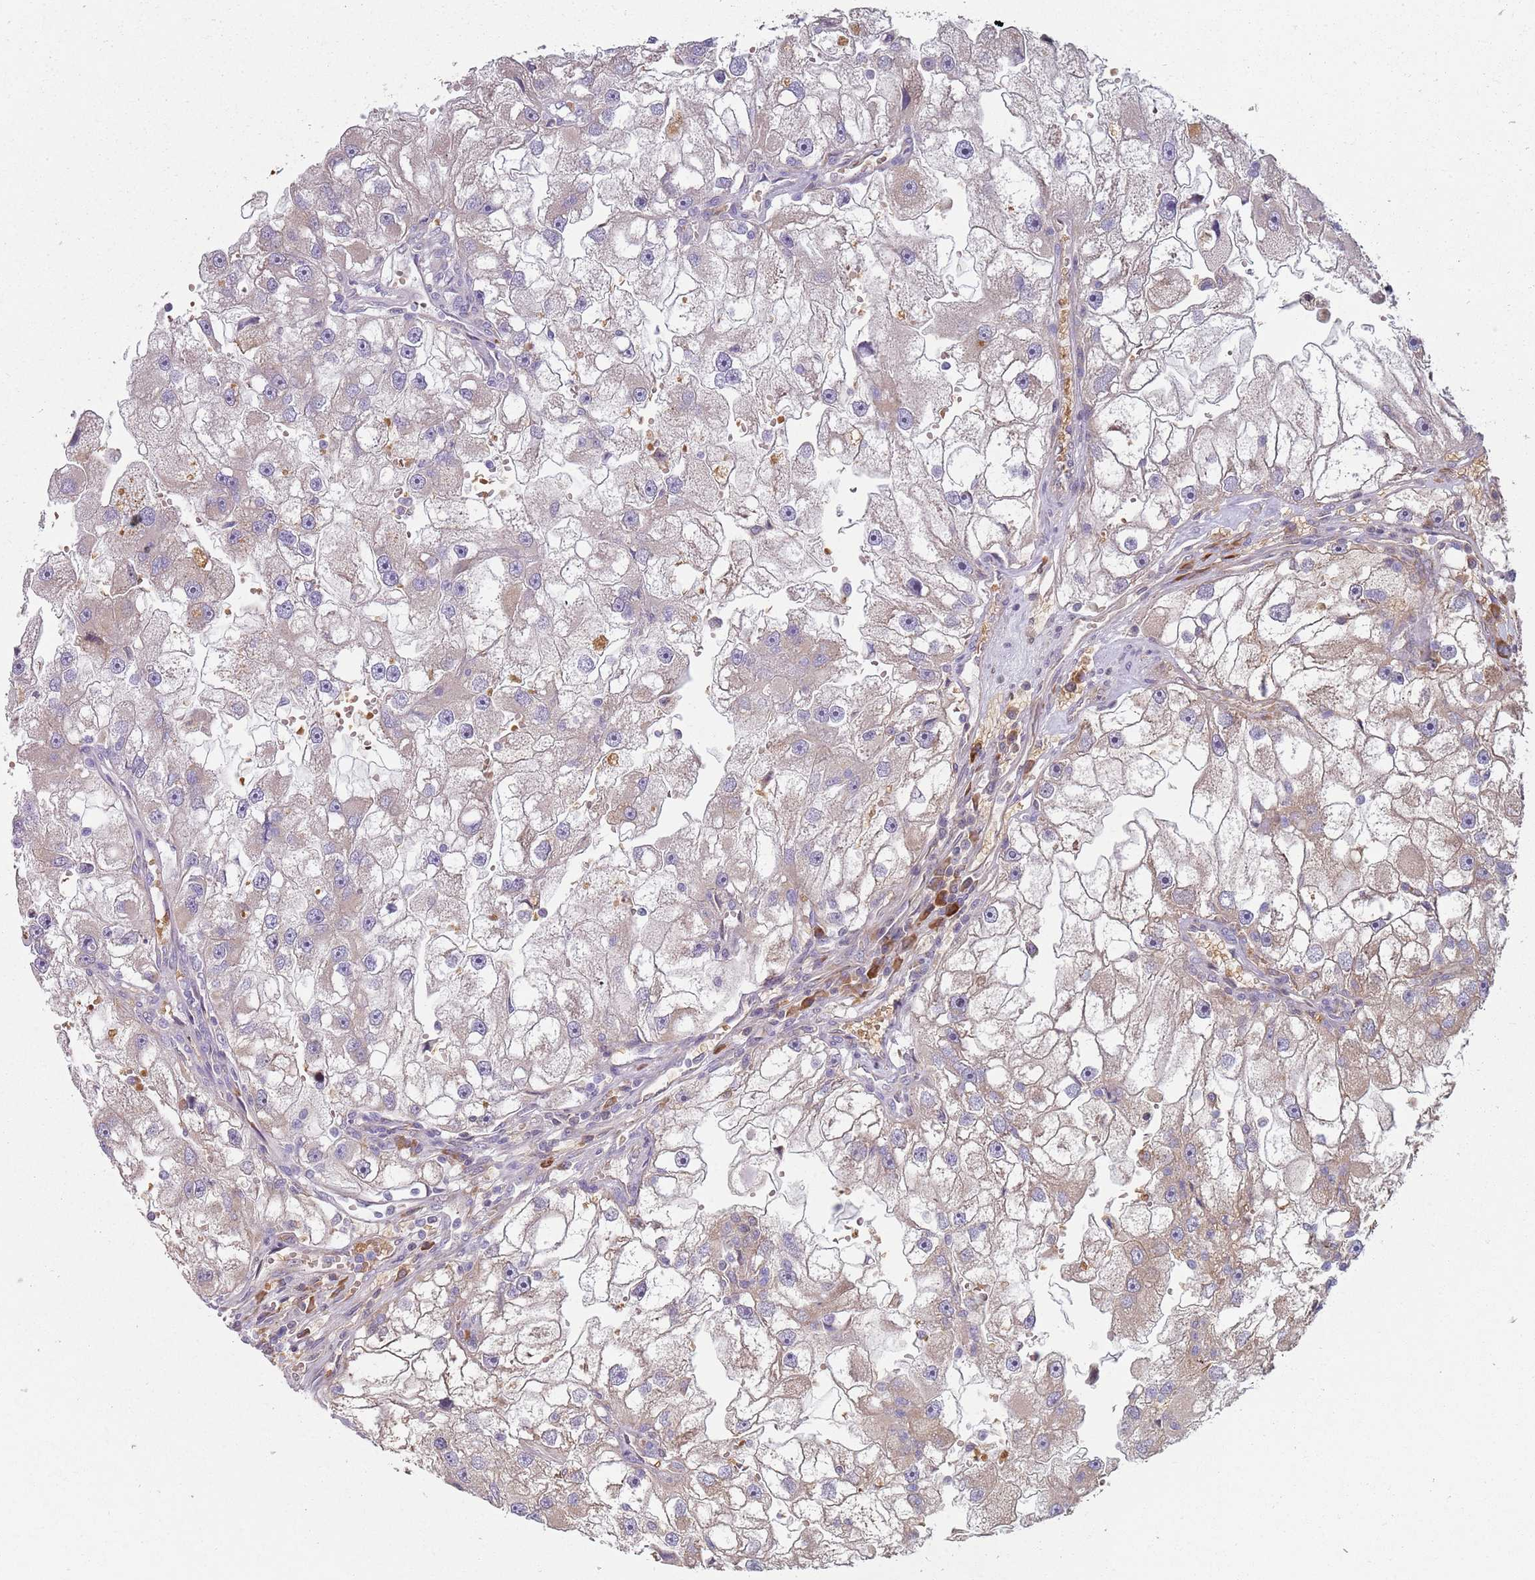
{"staining": {"intensity": "weak", "quantity": "<25%", "location": "cytoplasmic/membranous"}, "tissue": "renal cancer", "cell_type": "Tumor cells", "image_type": "cancer", "snomed": [{"axis": "morphology", "description": "Adenocarcinoma, NOS"}, {"axis": "topography", "description": "Kidney"}], "caption": "An image of human renal cancer (adenocarcinoma) is negative for staining in tumor cells.", "gene": "SPATA2", "patient": {"sex": "male", "age": 63}}